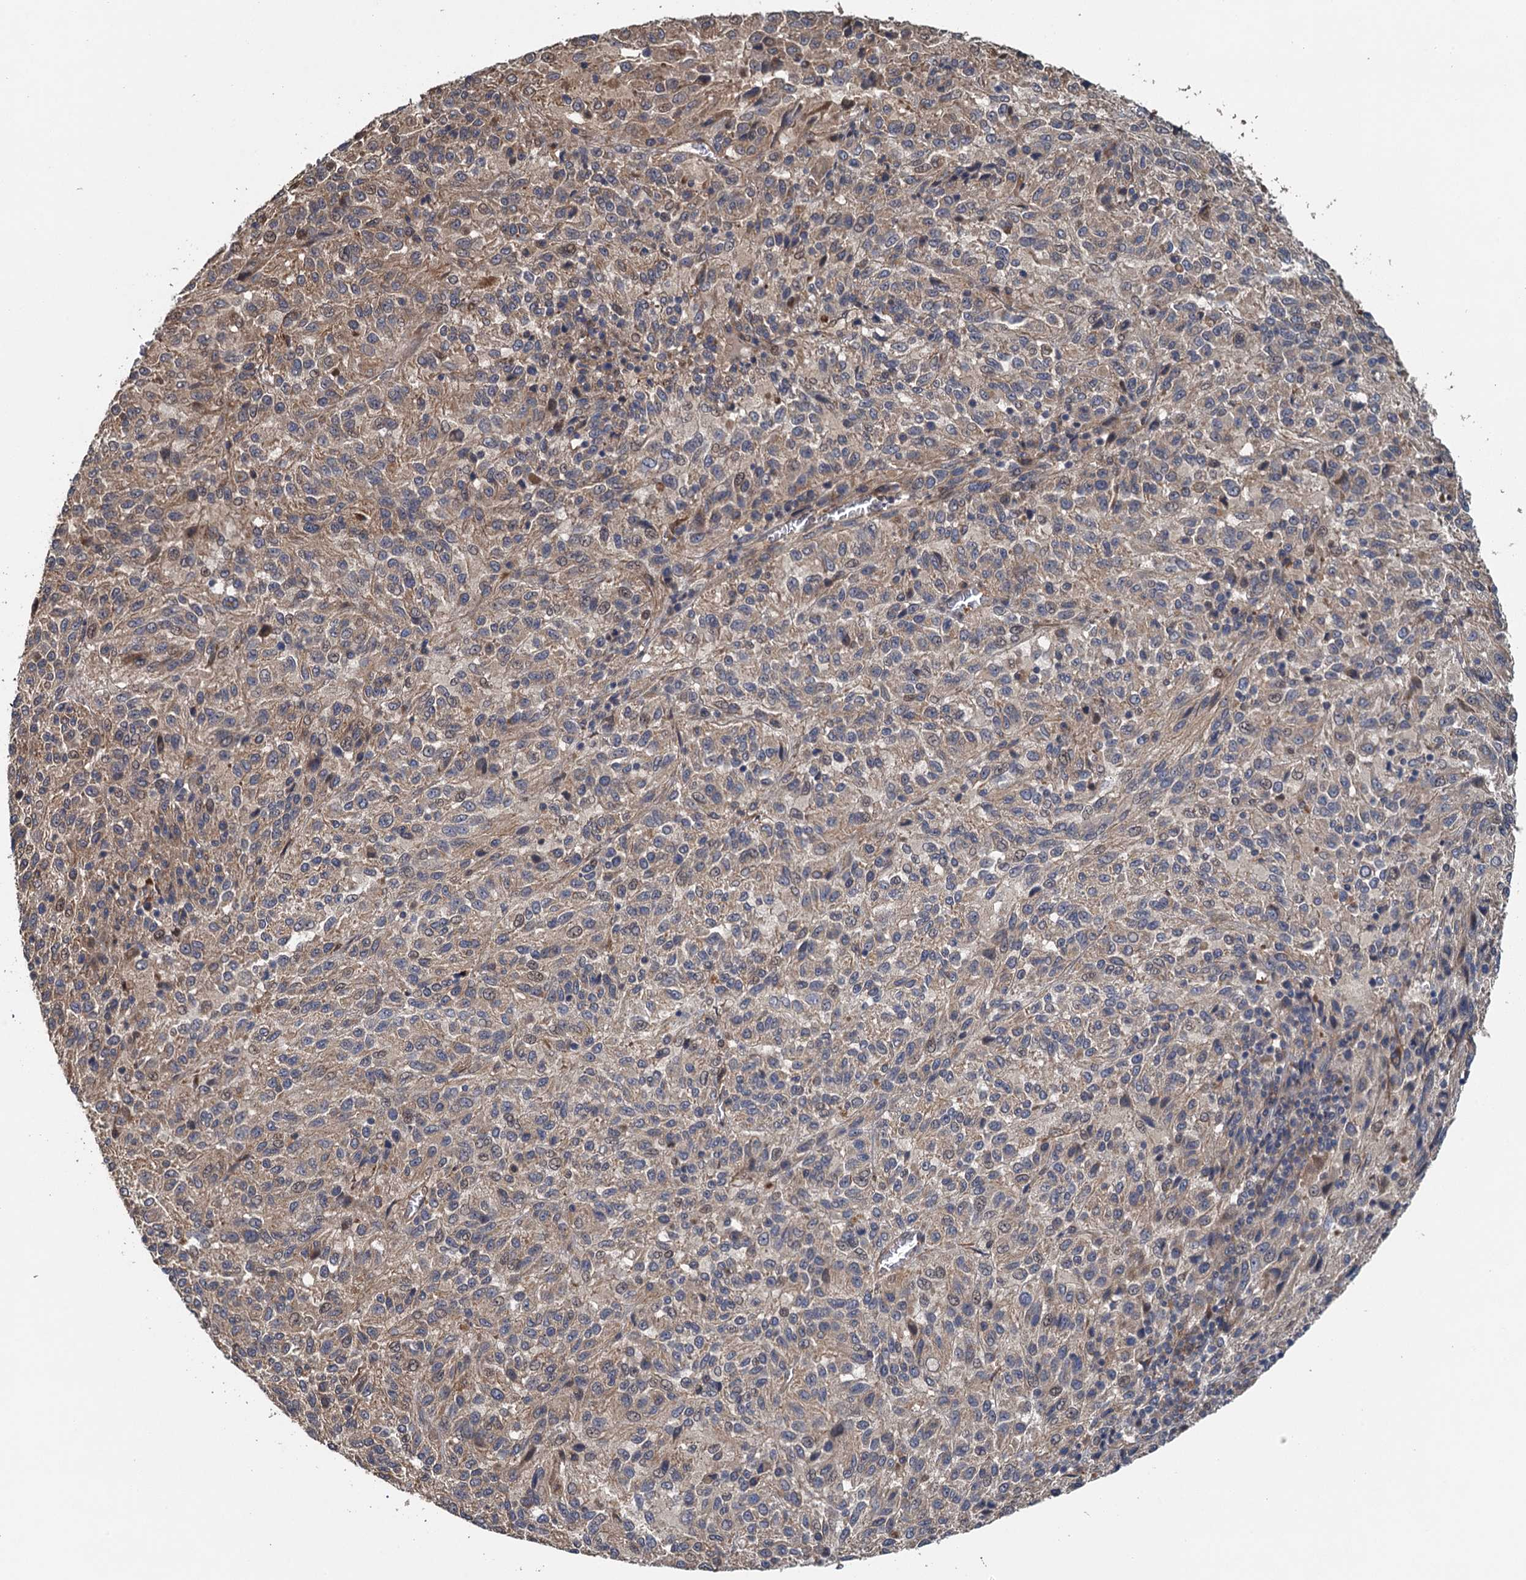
{"staining": {"intensity": "weak", "quantity": ">75%", "location": "cytoplasmic/membranous"}, "tissue": "melanoma", "cell_type": "Tumor cells", "image_type": "cancer", "snomed": [{"axis": "morphology", "description": "Malignant melanoma, Metastatic site"}, {"axis": "topography", "description": "Lung"}], "caption": "Immunohistochemistry (DAB) staining of human malignant melanoma (metastatic site) shows weak cytoplasmic/membranous protein staining in approximately >75% of tumor cells.", "gene": "MEAK7", "patient": {"sex": "male", "age": 64}}